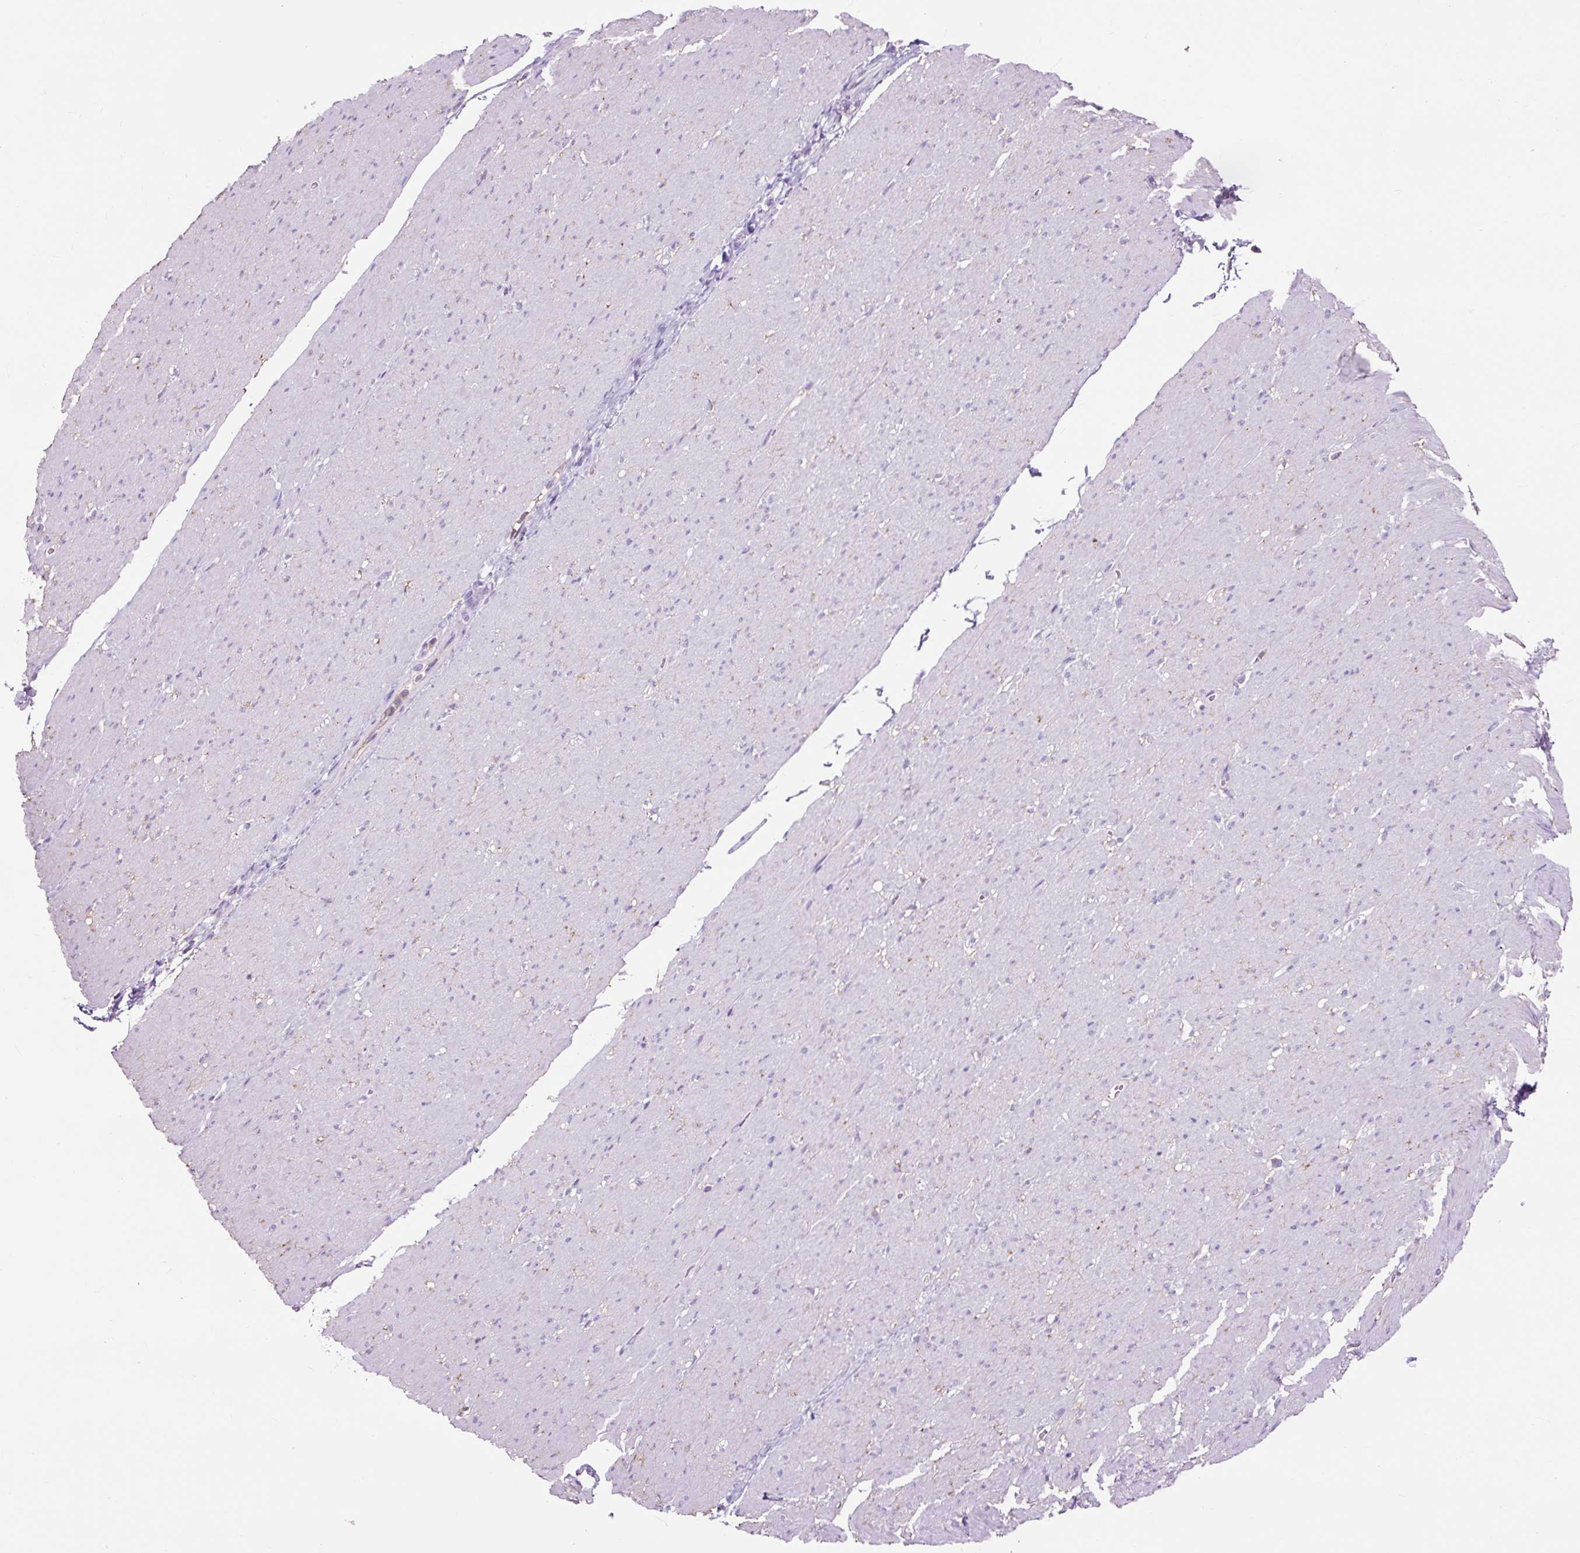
{"staining": {"intensity": "negative", "quantity": "none", "location": "none"}, "tissue": "smooth muscle", "cell_type": "Smooth muscle cells", "image_type": "normal", "snomed": [{"axis": "morphology", "description": "Normal tissue, NOS"}, {"axis": "topography", "description": "Smooth muscle"}, {"axis": "topography", "description": "Rectum"}], "caption": "Human smooth muscle stained for a protein using immunohistochemistry (IHC) reveals no expression in smooth muscle cells.", "gene": "OR10A7", "patient": {"sex": "male", "age": 53}}